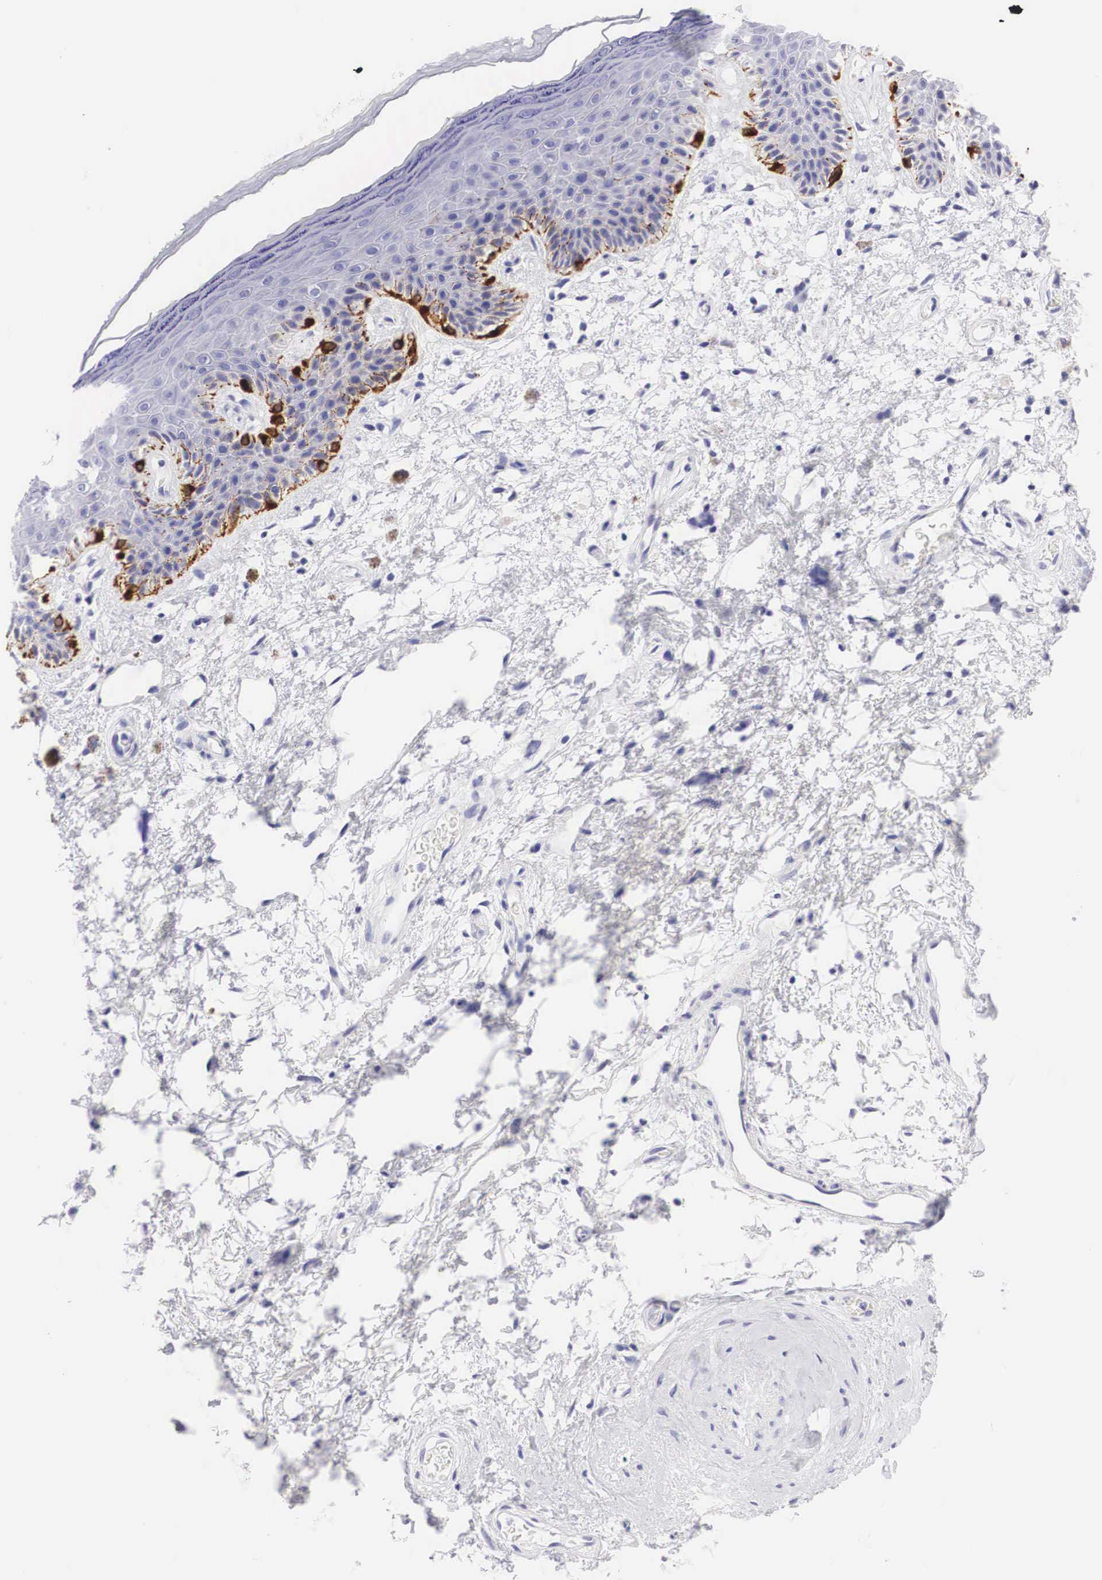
{"staining": {"intensity": "strong", "quantity": "<25%", "location": "cytoplasmic/membranous"}, "tissue": "skin", "cell_type": "Epidermal cells", "image_type": "normal", "snomed": [{"axis": "morphology", "description": "Normal tissue, NOS"}, {"axis": "topography", "description": "Anal"}, {"axis": "topography", "description": "Peripheral nerve tissue"}], "caption": "This photomicrograph reveals immunohistochemistry (IHC) staining of normal human skin, with medium strong cytoplasmic/membranous positivity in about <25% of epidermal cells.", "gene": "TYR", "patient": {"sex": "female", "age": 46}}